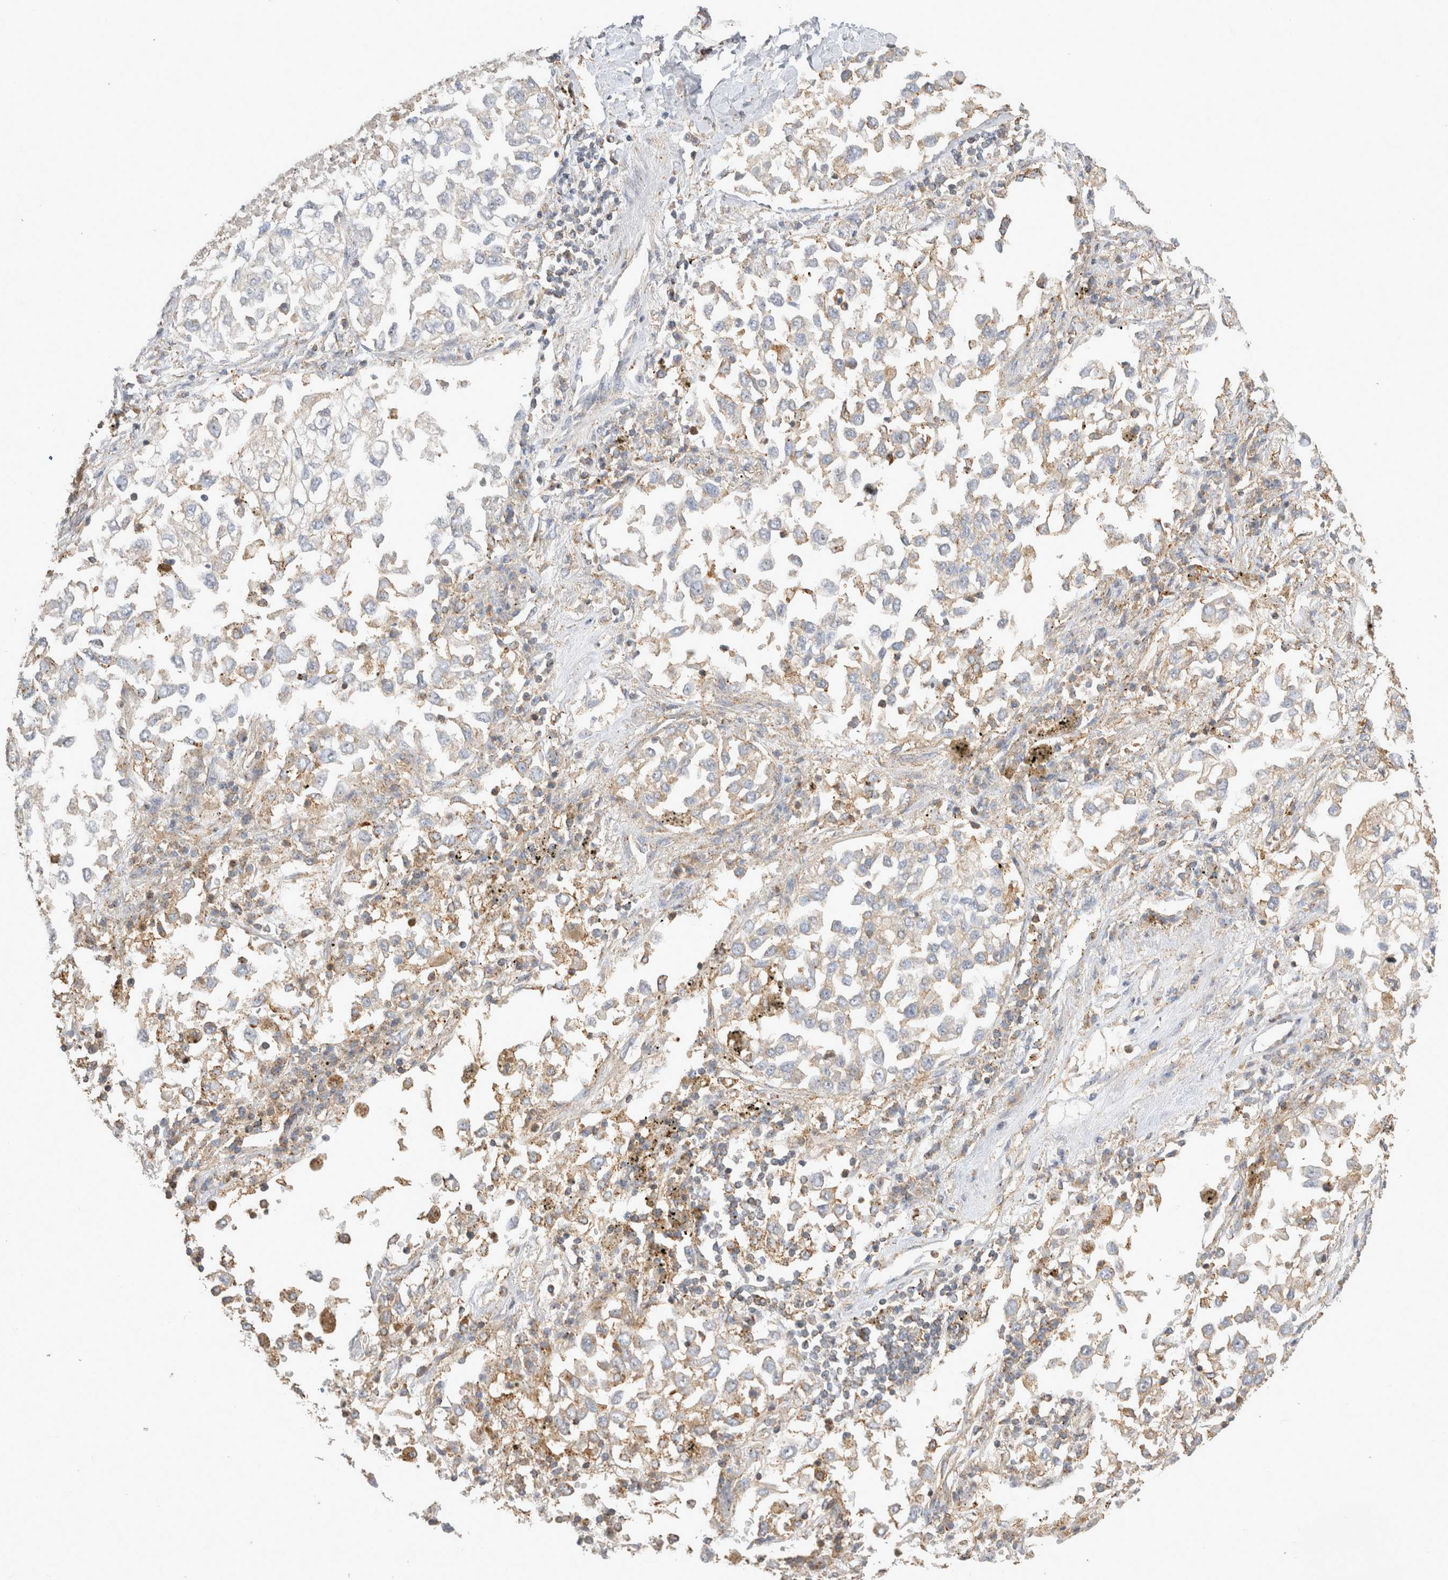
{"staining": {"intensity": "weak", "quantity": "<25%", "location": "cytoplasmic/membranous"}, "tissue": "lung cancer", "cell_type": "Tumor cells", "image_type": "cancer", "snomed": [{"axis": "morphology", "description": "Inflammation, NOS"}, {"axis": "morphology", "description": "Adenocarcinoma, NOS"}, {"axis": "topography", "description": "Lung"}], "caption": "The micrograph exhibits no staining of tumor cells in adenocarcinoma (lung). (Stains: DAB (3,3'-diaminobenzidine) immunohistochemistry (IHC) with hematoxylin counter stain, Microscopy: brightfield microscopy at high magnification).", "gene": "CHMP6", "patient": {"sex": "male", "age": 63}}